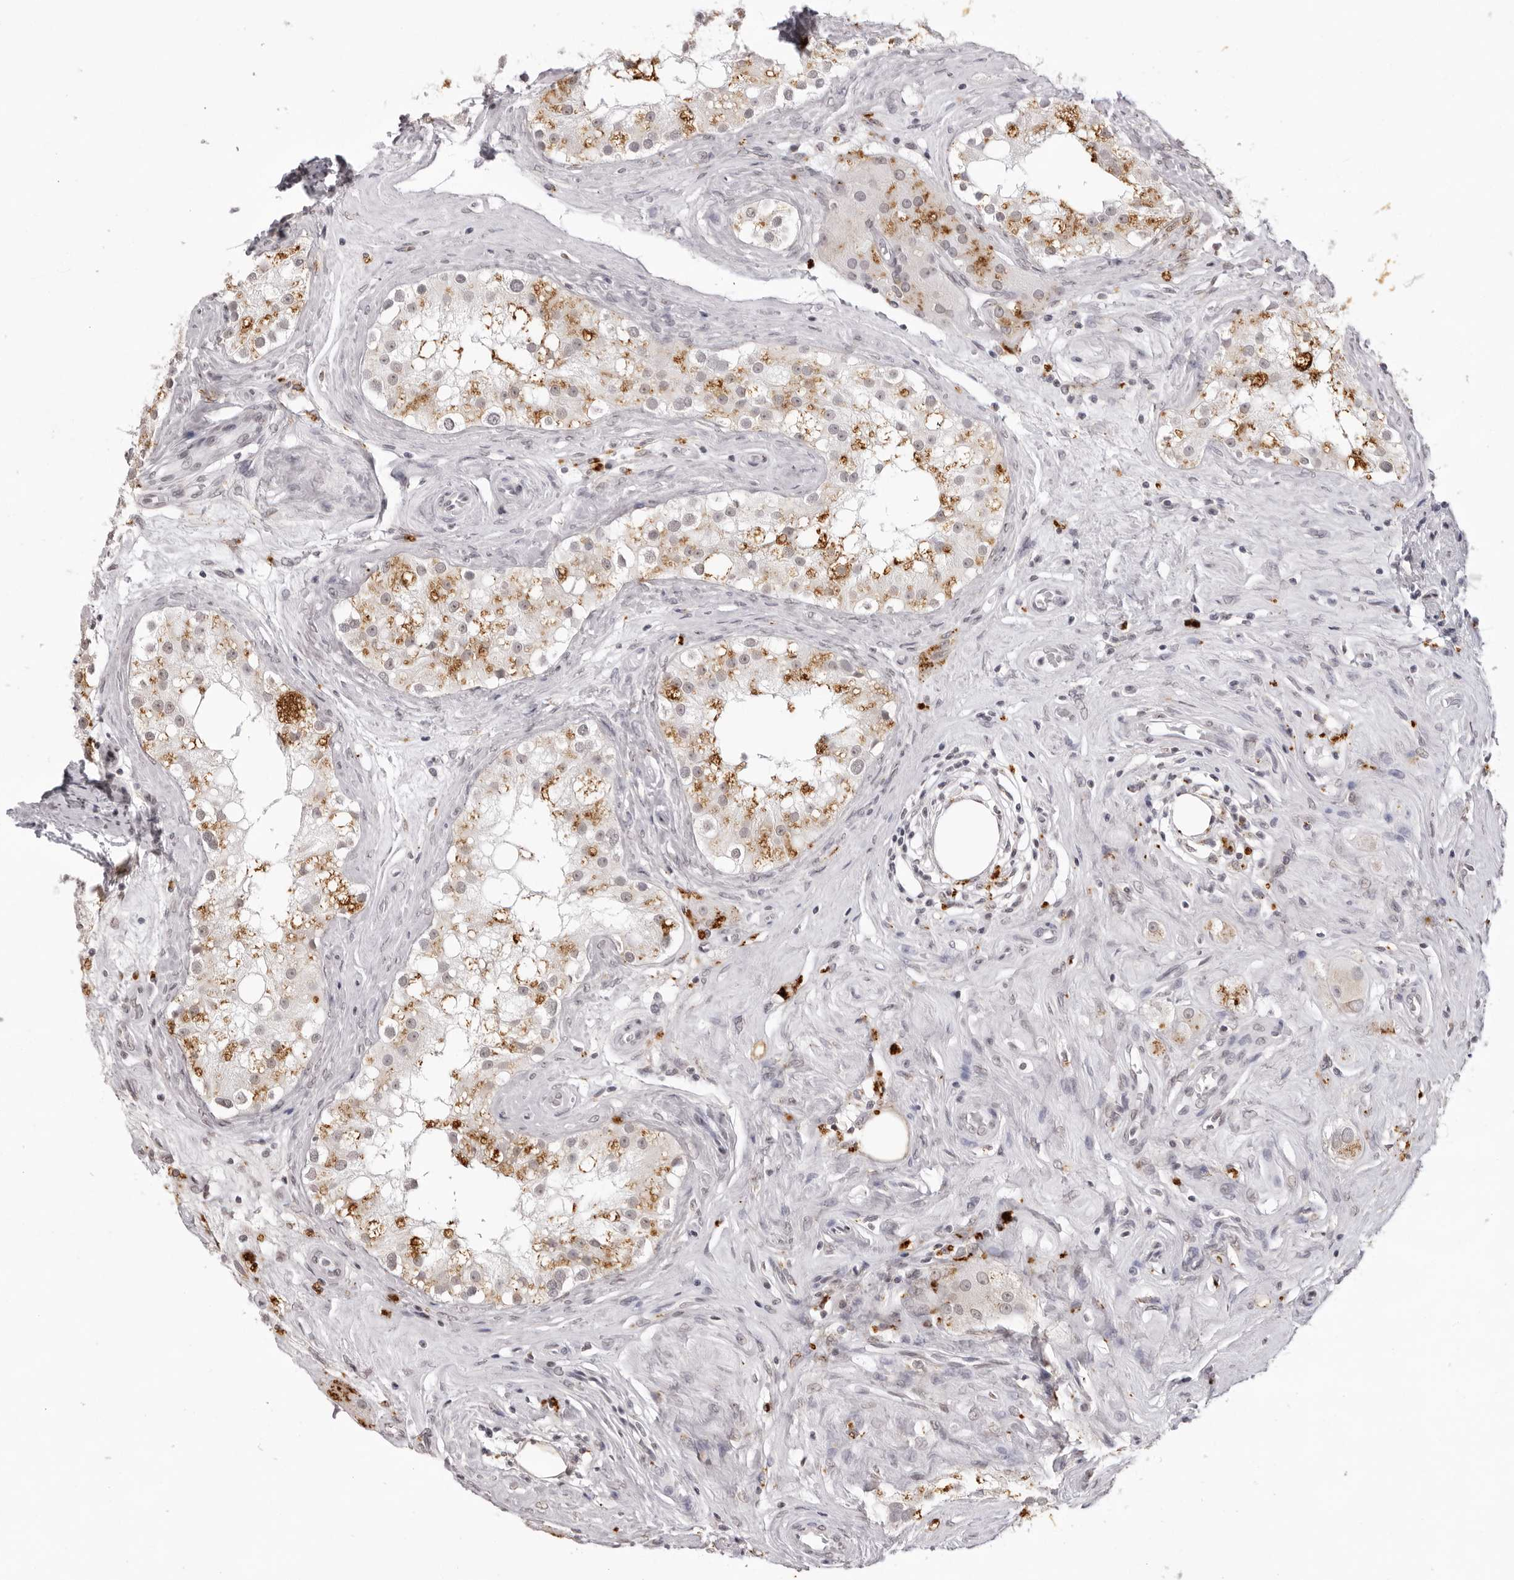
{"staining": {"intensity": "moderate", "quantity": "<25%", "location": "cytoplasmic/membranous"}, "tissue": "testis", "cell_type": "Cells in seminiferous ducts", "image_type": "normal", "snomed": [{"axis": "morphology", "description": "Normal tissue, NOS"}, {"axis": "topography", "description": "Testis"}], "caption": "Immunohistochemistry of unremarkable testis displays low levels of moderate cytoplasmic/membranous positivity in about <25% of cells in seminiferous ducts.", "gene": "NTM", "patient": {"sex": "male", "age": 84}}